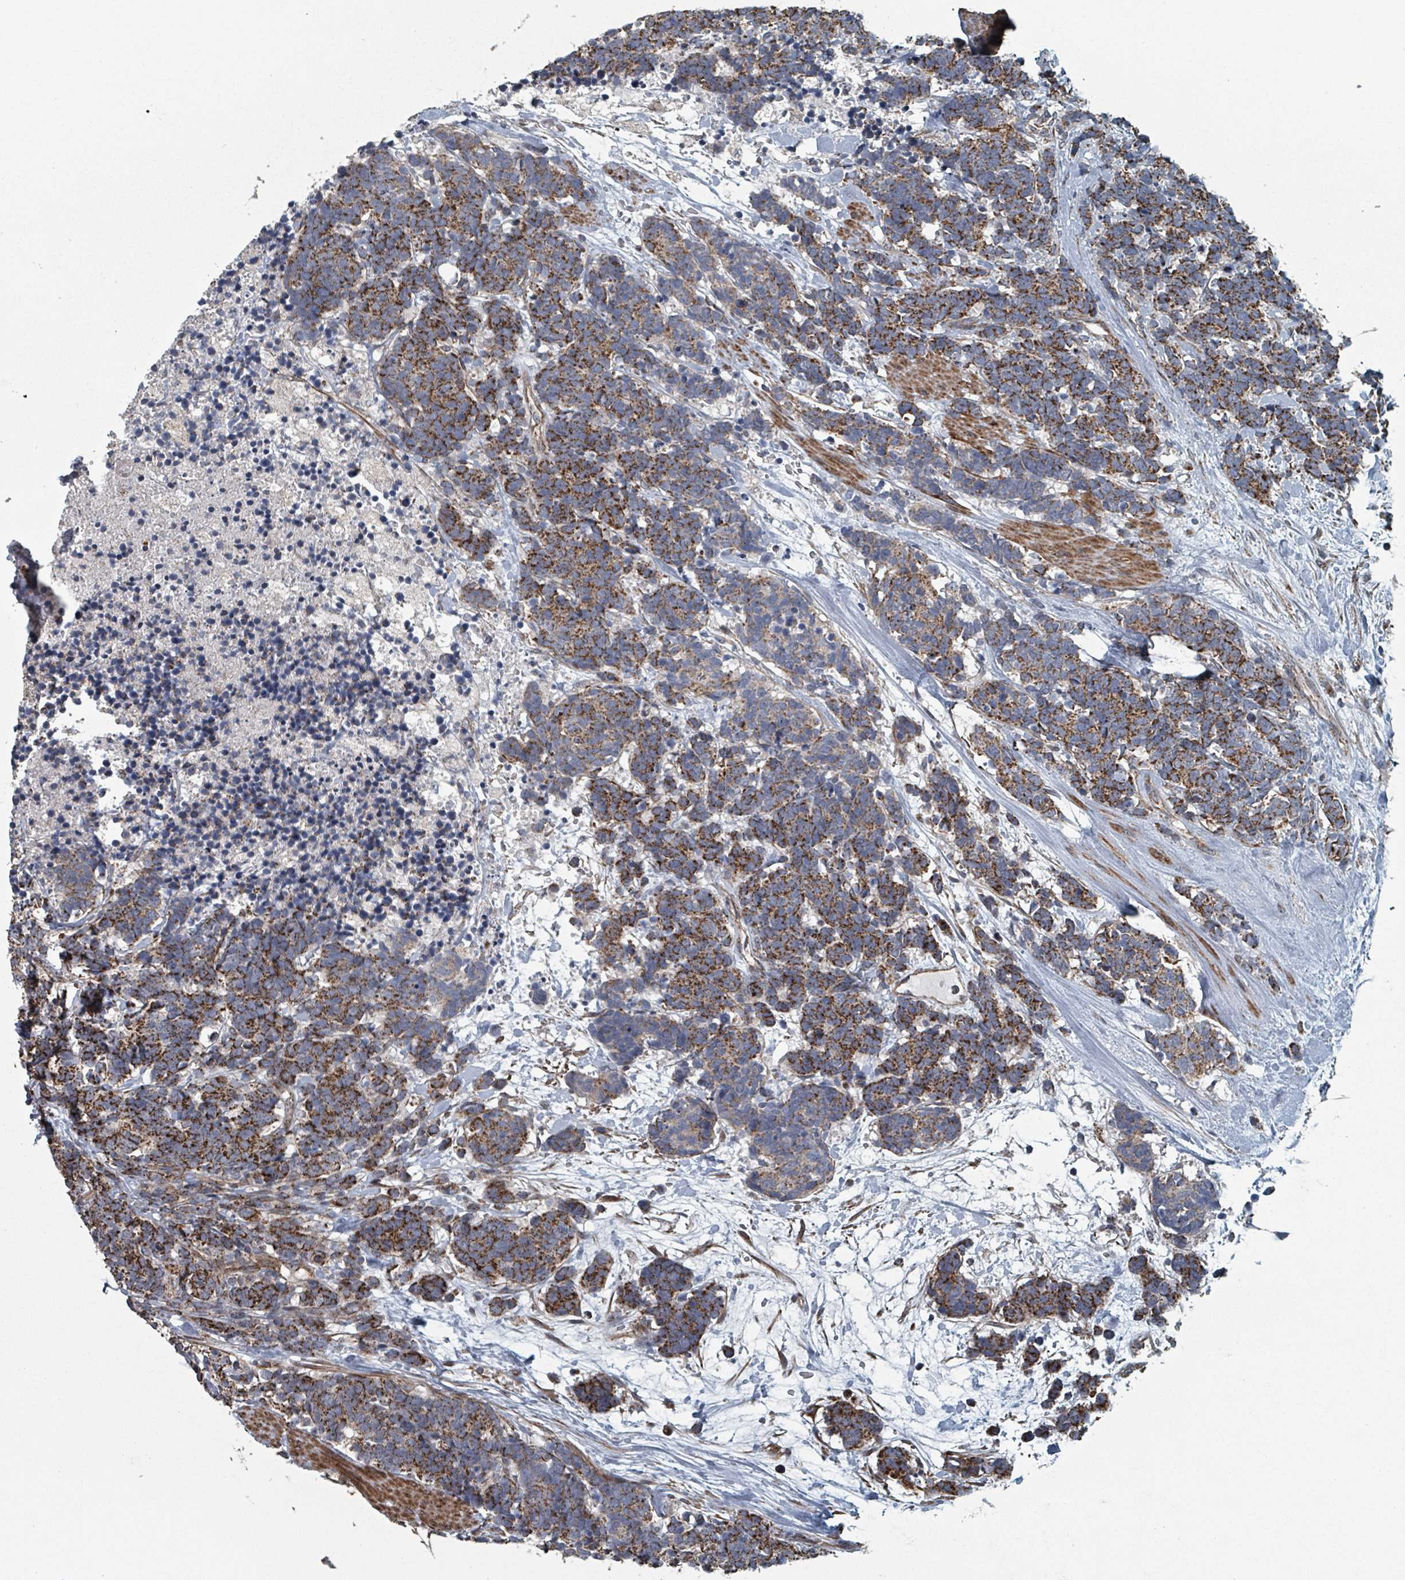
{"staining": {"intensity": "strong", "quantity": ">75%", "location": "cytoplasmic/membranous"}, "tissue": "carcinoid", "cell_type": "Tumor cells", "image_type": "cancer", "snomed": [{"axis": "morphology", "description": "Carcinoma, NOS"}, {"axis": "morphology", "description": "Carcinoid, malignant, NOS"}, {"axis": "topography", "description": "Prostate"}], "caption": "The immunohistochemical stain labels strong cytoplasmic/membranous staining in tumor cells of malignant carcinoid tissue.", "gene": "MRPL4", "patient": {"sex": "male", "age": 57}}